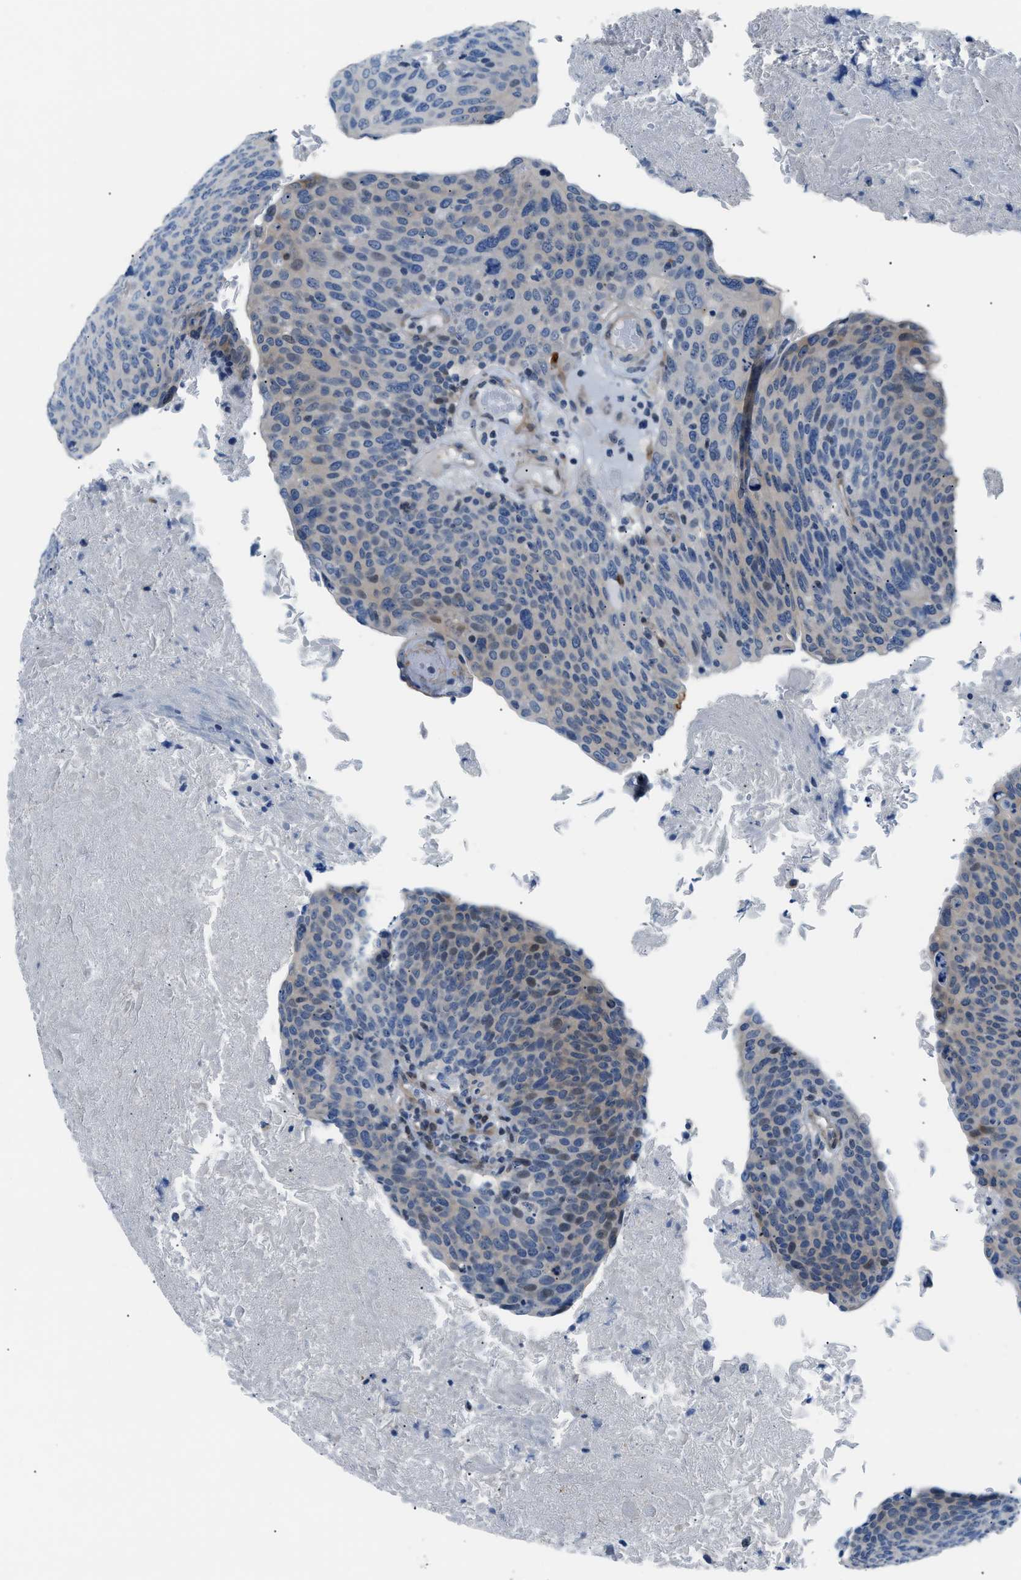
{"staining": {"intensity": "moderate", "quantity": "<25%", "location": "cytoplasmic/membranous,nuclear"}, "tissue": "head and neck cancer", "cell_type": "Tumor cells", "image_type": "cancer", "snomed": [{"axis": "morphology", "description": "Squamous cell carcinoma, NOS"}, {"axis": "morphology", "description": "Squamous cell carcinoma, metastatic, NOS"}, {"axis": "topography", "description": "Lymph node"}, {"axis": "topography", "description": "Head-Neck"}], "caption": "A micrograph showing moderate cytoplasmic/membranous and nuclear staining in about <25% of tumor cells in head and neck cancer (metastatic squamous cell carcinoma), as visualized by brown immunohistochemical staining.", "gene": "FDCSP", "patient": {"sex": "male", "age": 62}}